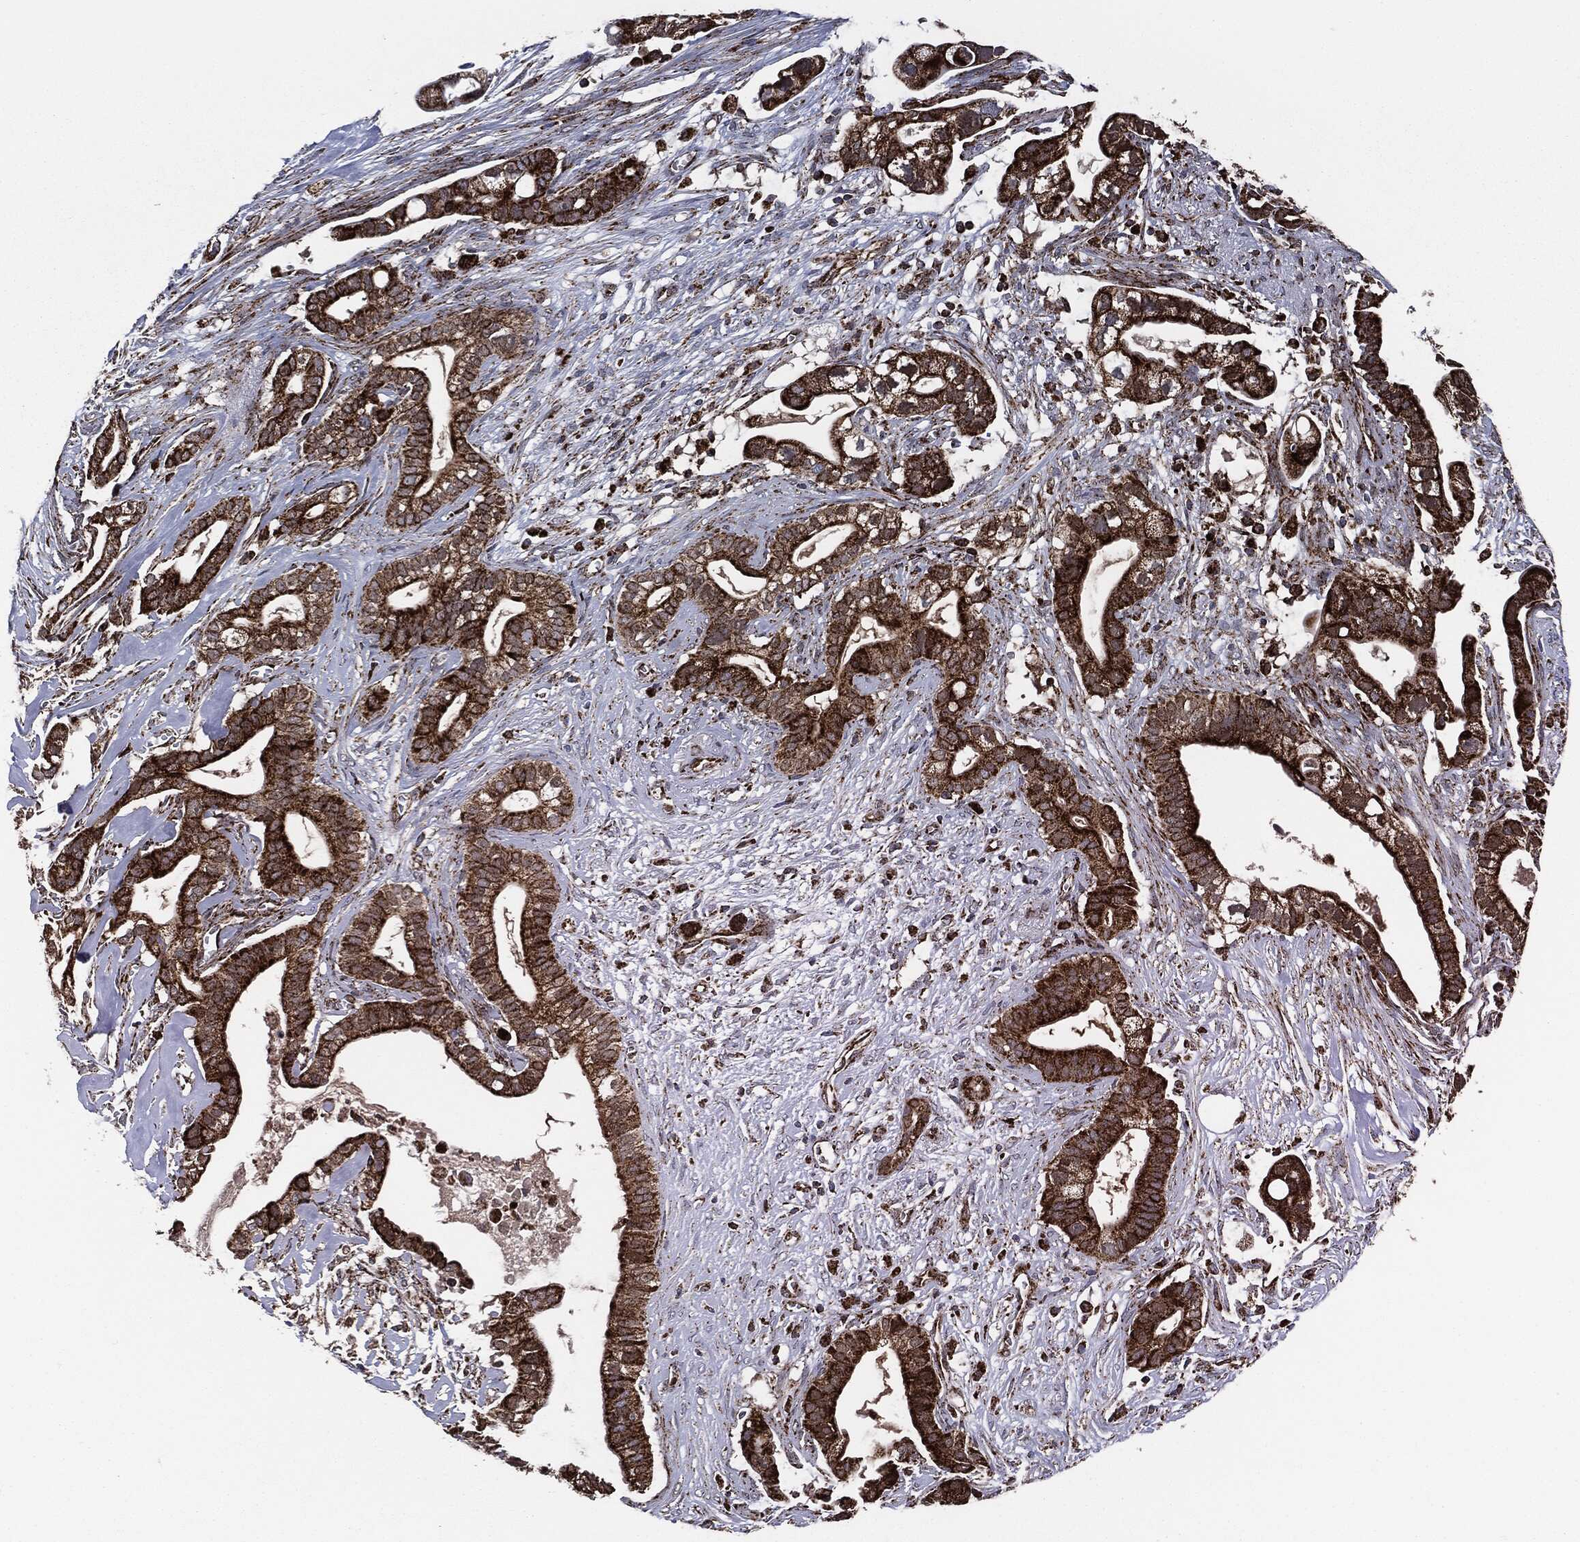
{"staining": {"intensity": "strong", "quantity": "25%-75%", "location": "cytoplasmic/membranous"}, "tissue": "pancreatic cancer", "cell_type": "Tumor cells", "image_type": "cancer", "snomed": [{"axis": "morphology", "description": "Adenocarcinoma, NOS"}, {"axis": "topography", "description": "Pancreas"}], "caption": "Brown immunohistochemical staining in human pancreatic cancer shows strong cytoplasmic/membranous staining in approximately 25%-75% of tumor cells.", "gene": "FH", "patient": {"sex": "male", "age": 61}}